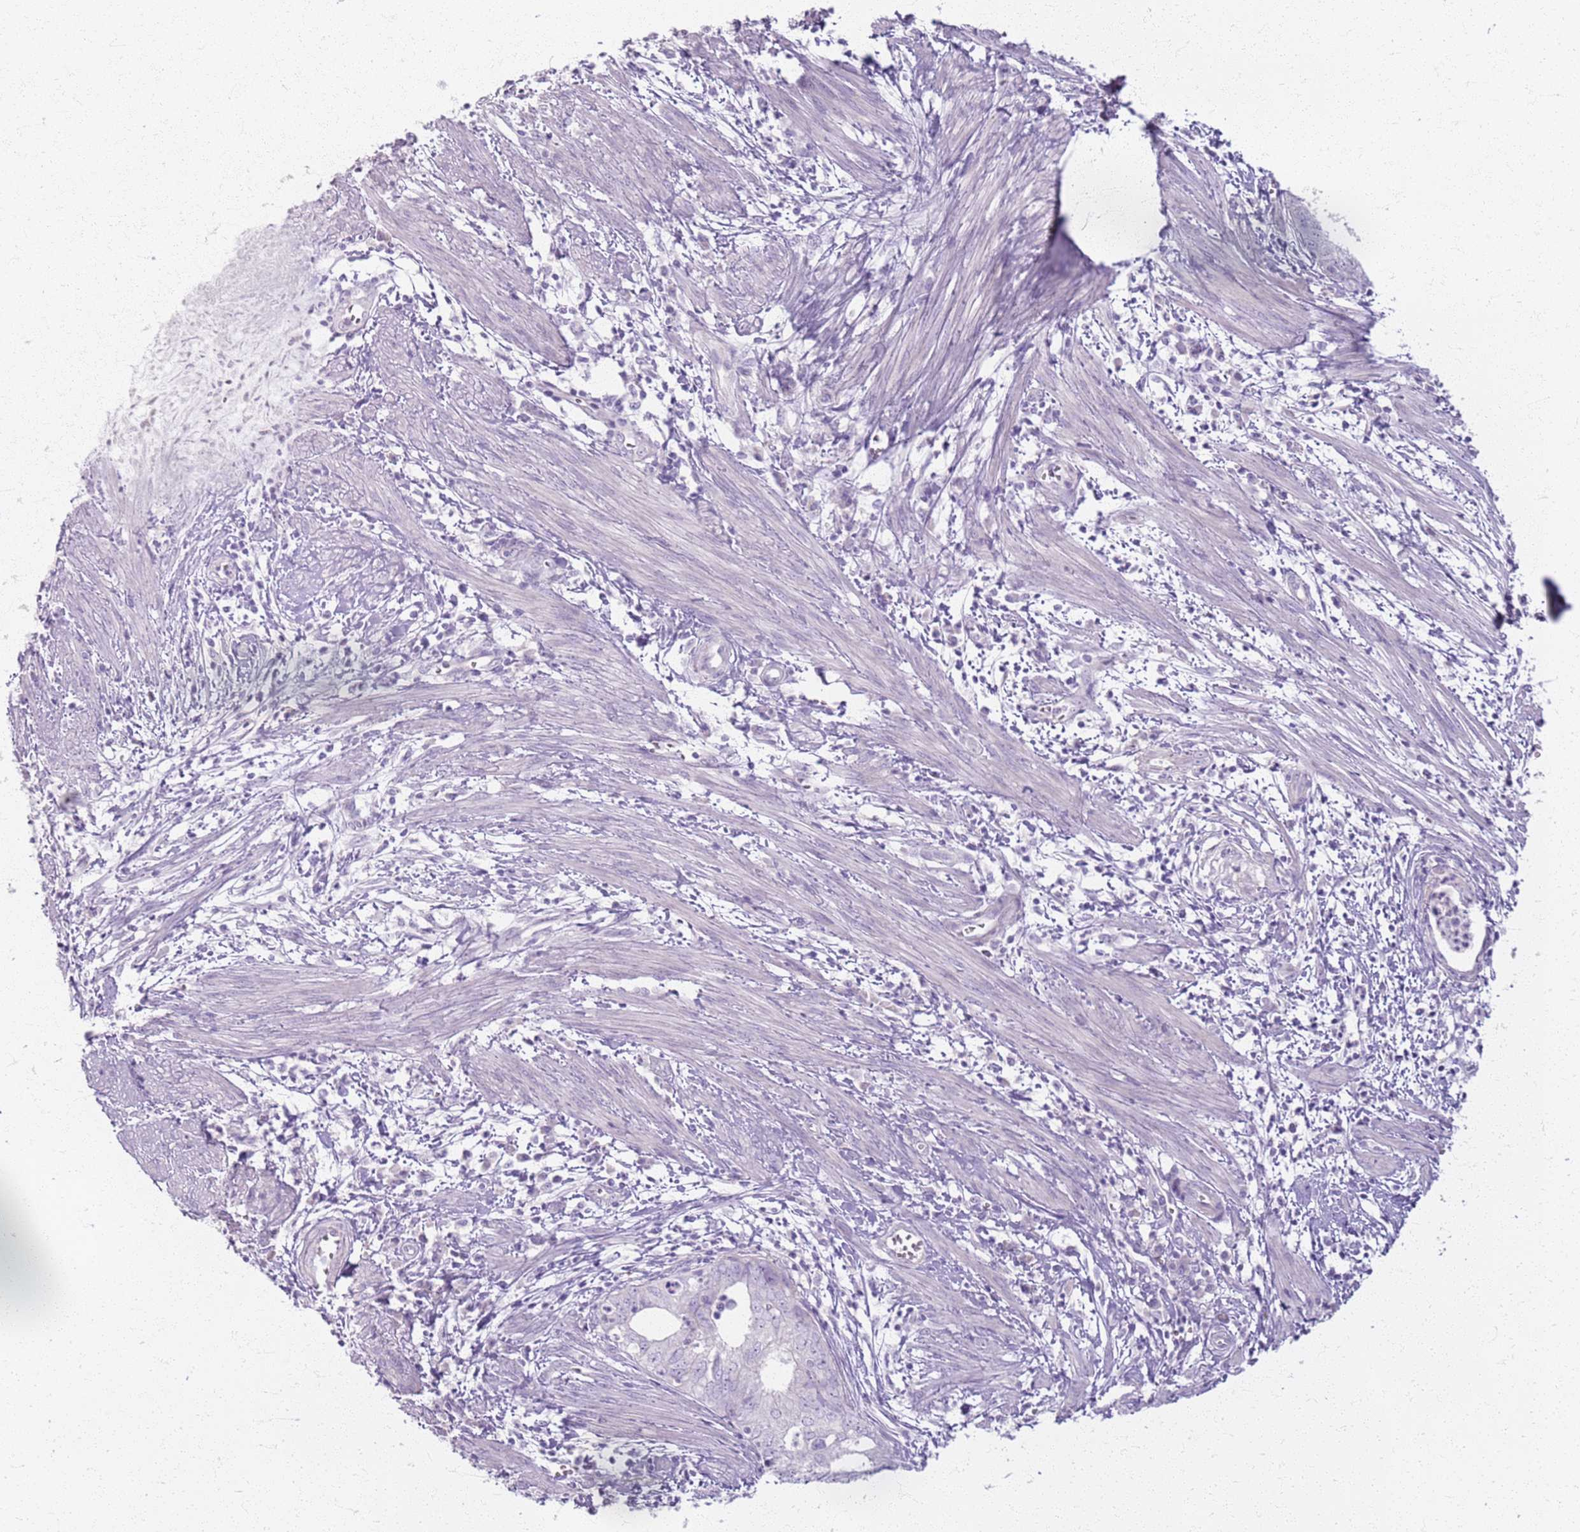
{"staining": {"intensity": "negative", "quantity": "none", "location": "none"}, "tissue": "endometrial cancer", "cell_type": "Tumor cells", "image_type": "cancer", "snomed": [{"axis": "morphology", "description": "Adenocarcinoma, NOS"}, {"axis": "topography", "description": "Endometrium"}], "caption": "An immunohistochemistry photomicrograph of adenocarcinoma (endometrial) is shown. There is no staining in tumor cells of adenocarcinoma (endometrial).", "gene": "CSRP3", "patient": {"sex": "female", "age": 68}}